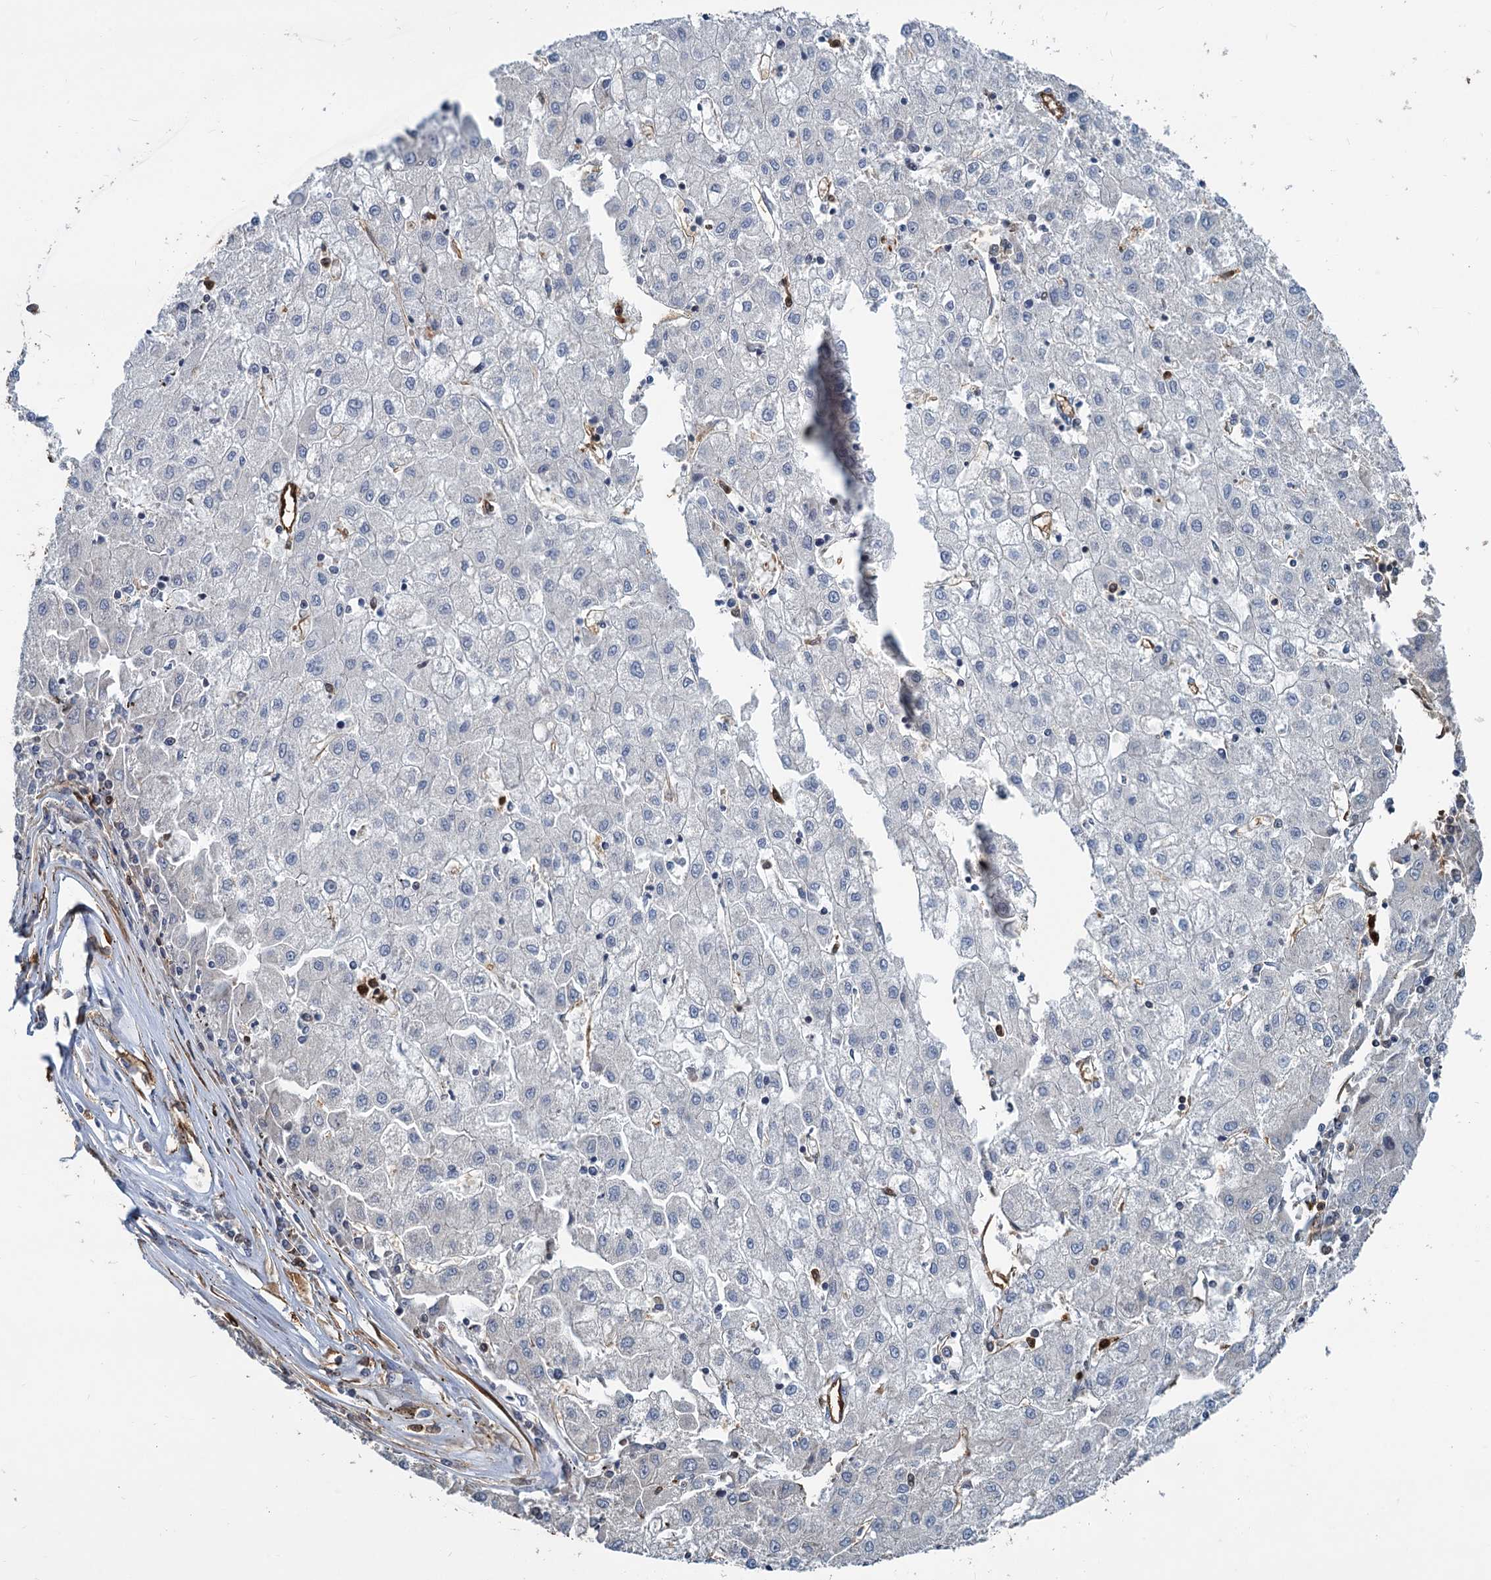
{"staining": {"intensity": "negative", "quantity": "none", "location": "none"}, "tissue": "liver cancer", "cell_type": "Tumor cells", "image_type": "cancer", "snomed": [{"axis": "morphology", "description": "Carcinoma, Hepatocellular, NOS"}, {"axis": "topography", "description": "Liver"}], "caption": "Tumor cells show no significant protein positivity in liver hepatocellular carcinoma.", "gene": "S100A6", "patient": {"sex": "male", "age": 72}}